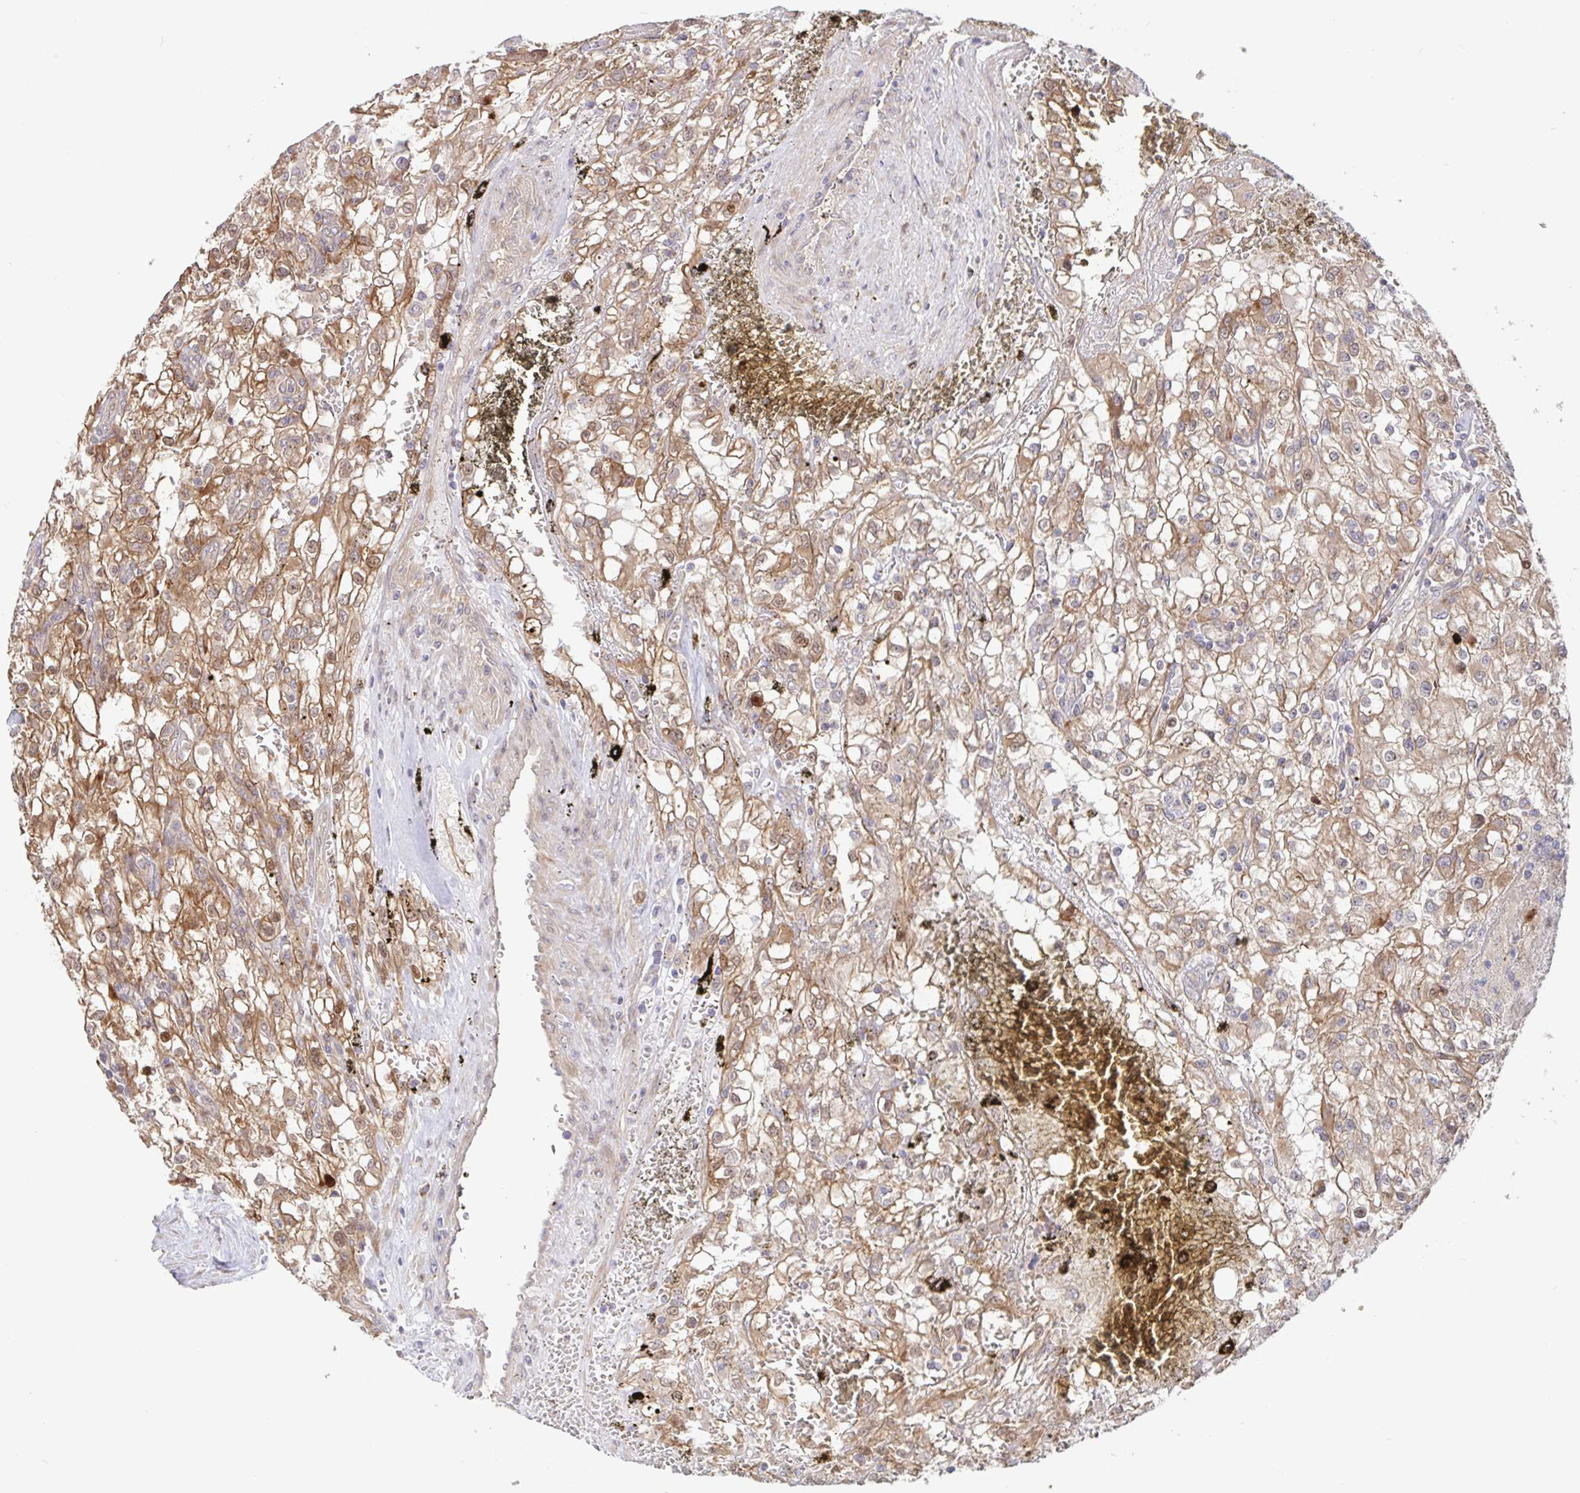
{"staining": {"intensity": "moderate", "quantity": ">75%", "location": "cytoplasmic/membranous"}, "tissue": "renal cancer", "cell_type": "Tumor cells", "image_type": "cancer", "snomed": [{"axis": "morphology", "description": "Adenocarcinoma, NOS"}, {"axis": "topography", "description": "Kidney"}], "caption": "This is a micrograph of immunohistochemistry (IHC) staining of renal cancer, which shows moderate staining in the cytoplasmic/membranous of tumor cells.", "gene": "AACS", "patient": {"sex": "female", "age": 74}}